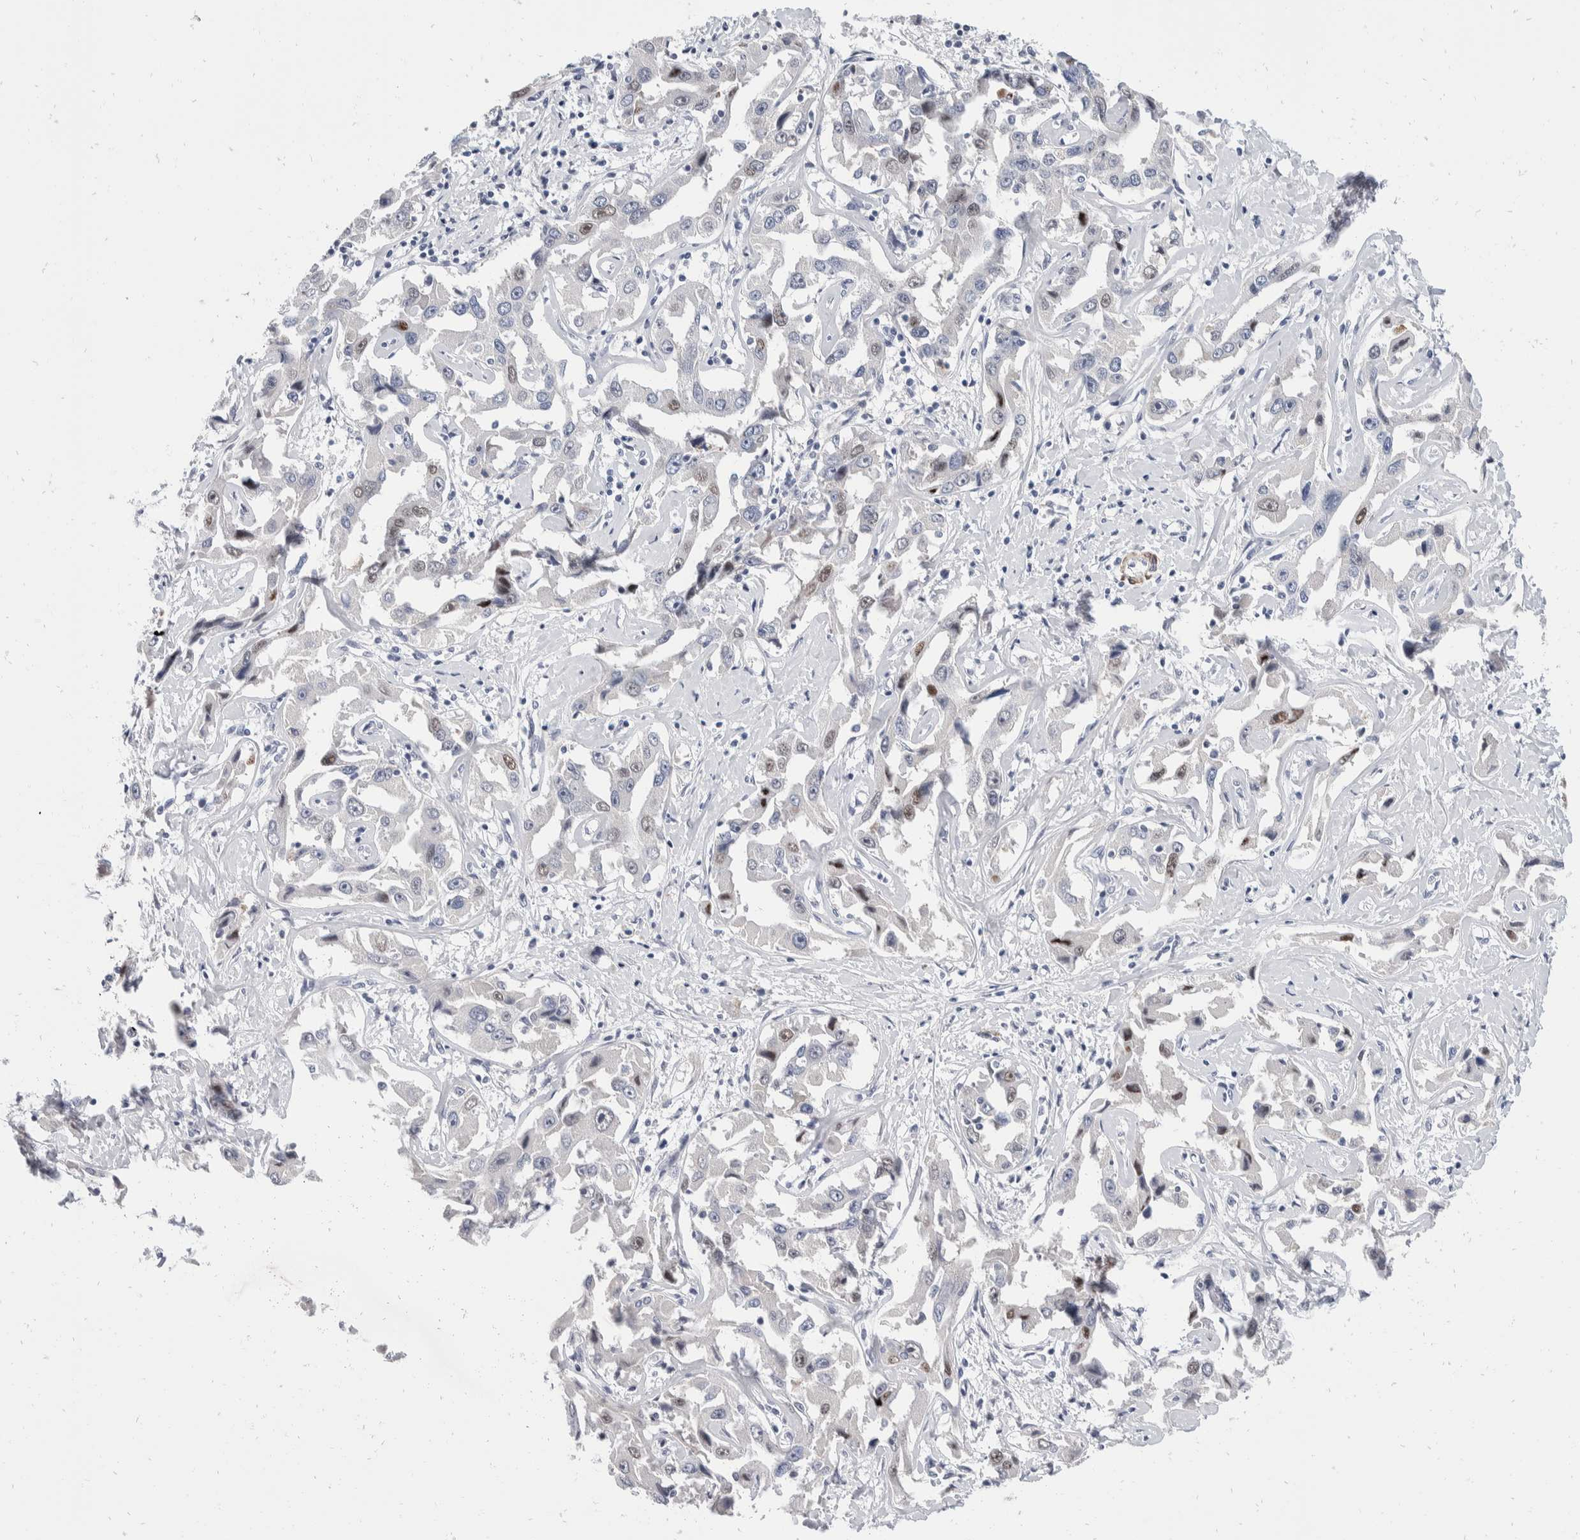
{"staining": {"intensity": "negative", "quantity": "none", "location": "none"}, "tissue": "liver cancer", "cell_type": "Tumor cells", "image_type": "cancer", "snomed": [{"axis": "morphology", "description": "Cholangiocarcinoma"}, {"axis": "topography", "description": "Liver"}], "caption": "This micrograph is of liver cholangiocarcinoma stained with immunohistochemistry to label a protein in brown with the nuclei are counter-stained blue. There is no positivity in tumor cells. Nuclei are stained in blue.", "gene": "CATSPERD", "patient": {"sex": "male", "age": 59}}